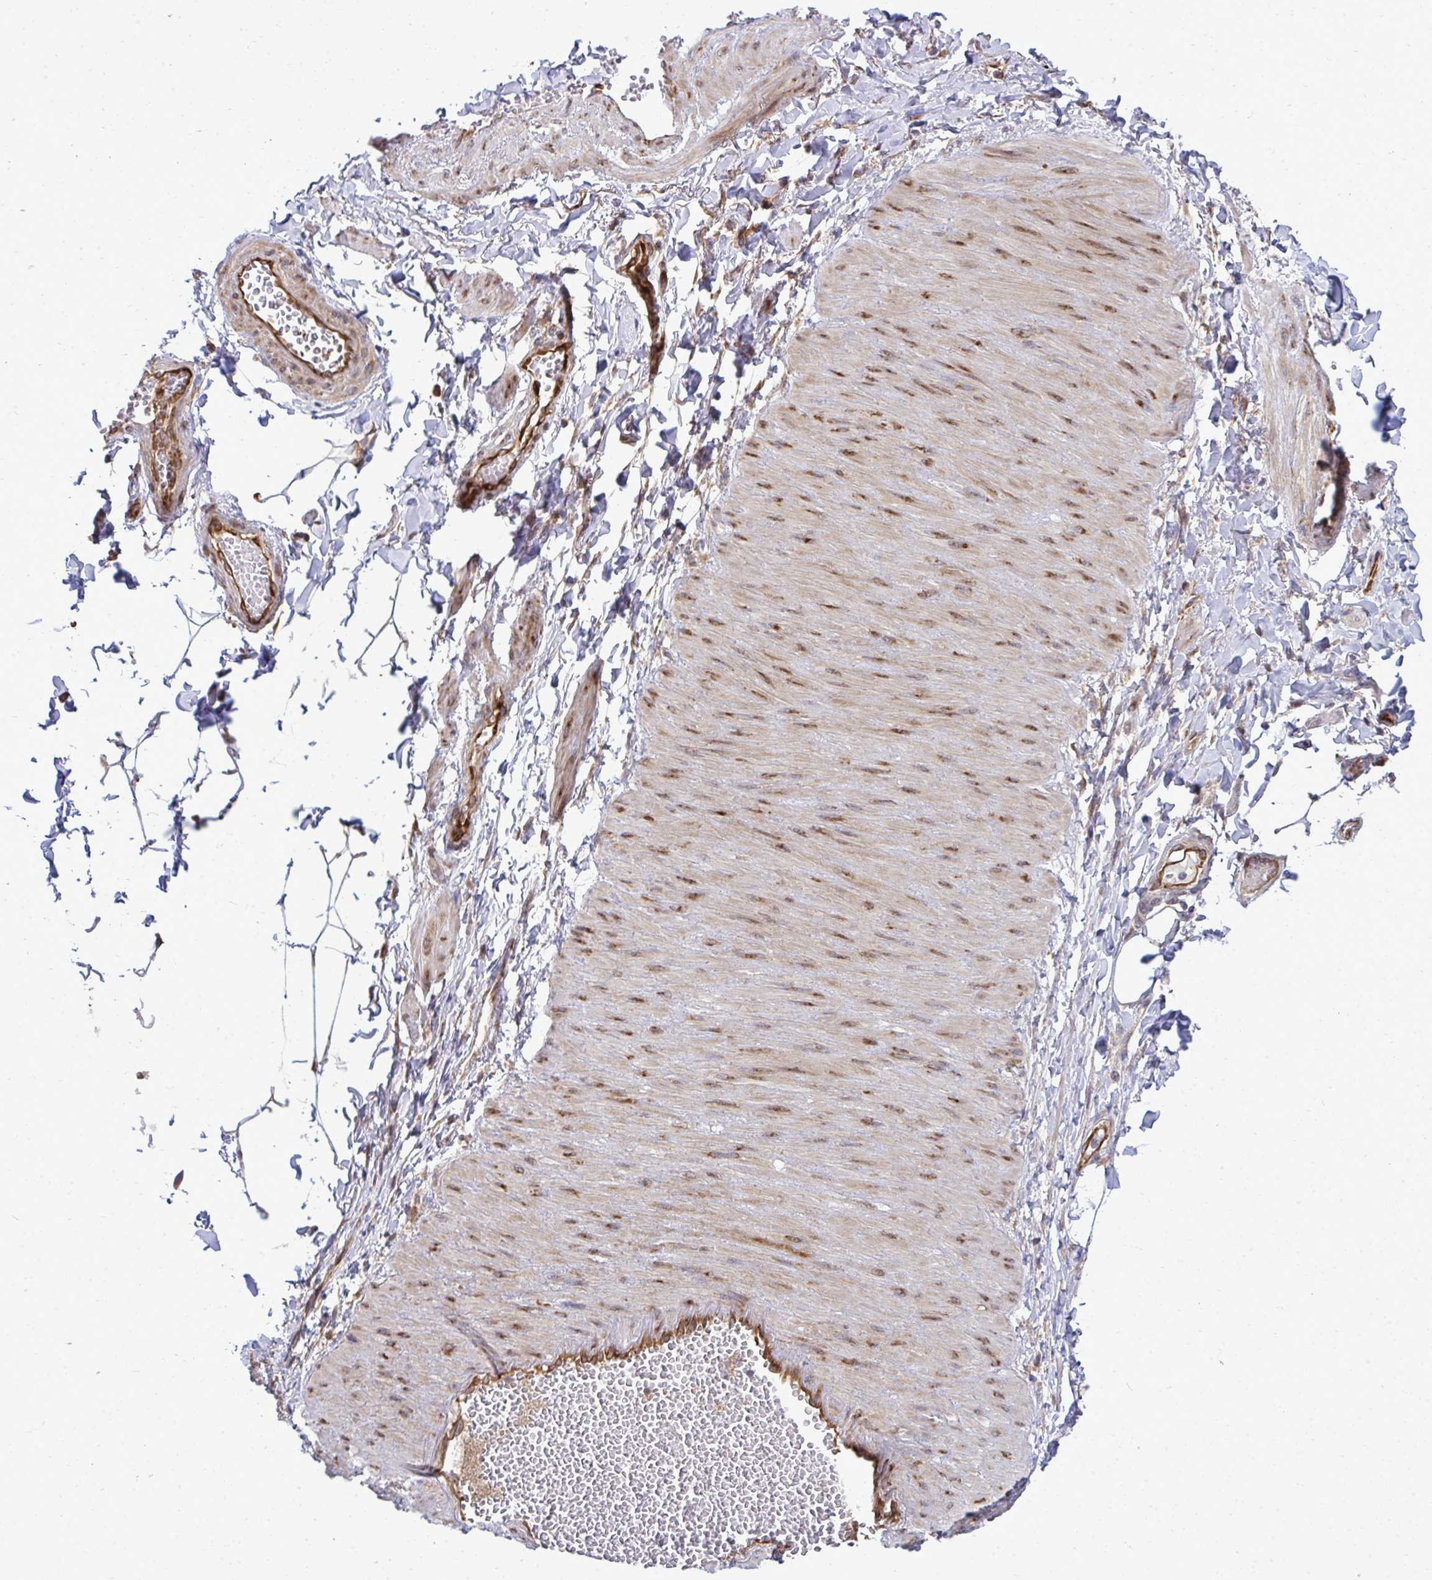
{"staining": {"intensity": "negative", "quantity": "none", "location": "none"}, "tissue": "adipose tissue", "cell_type": "Adipocytes", "image_type": "normal", "snomed": [{"axis": "morphology", "description": "Normal tissue, NOS"}, {"axis": "topography", "description": "Epididymis"}, {"axis": "topography", "description": "Peripheral nerve tissue"}], "caption": "Adipocytes show no significant protein expression in unremarkable adipose tissue. The staining is performed using DAB (3,3'-diaminobenzidine) brown chromogen with nuclei counter-stained in using hematoxylin.", "gene": "FUT10", "patient": {"sex": "male", "age": 32}}